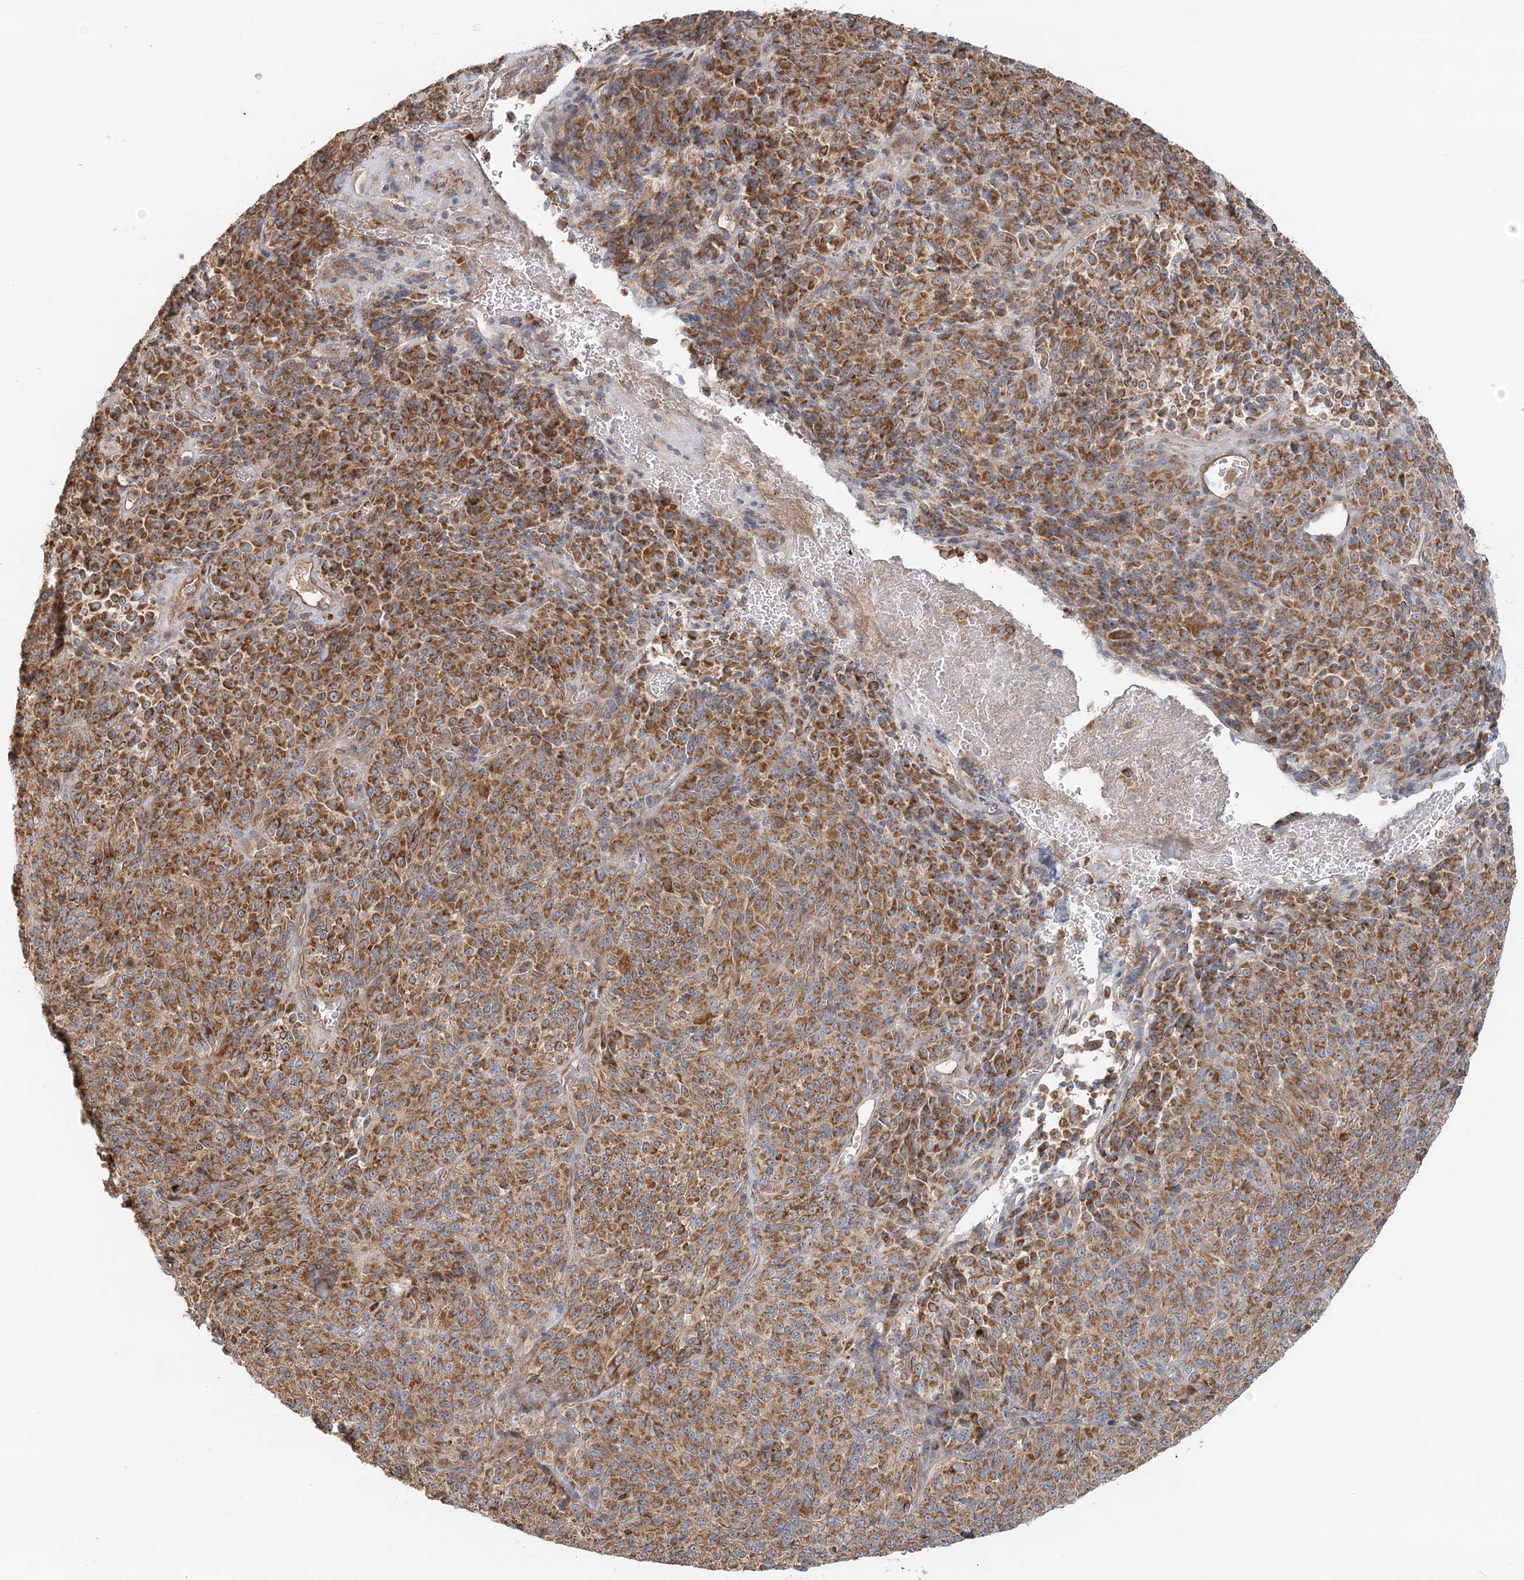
{"staining": {"intensity": "strong", "quantity": ">75%", "location": "cytoplasmic/membranous"}, "tissue": "melanoma", "cell_type": "Tumor cells", "image_type": "cancer", "snomed": [{"axis": "morphology", "description": "Malignant melanoma, Metastatic site"}, {"axis": "topography", "description": "Brain"}], "caption": "Immunohistochemical staining of melanoma displays high levels of strong cytoplasmic/membranous expression in about >75% of tumor cells.", "gene": "KIAA0232", "patient": {"sex": "female", "age": 56}}